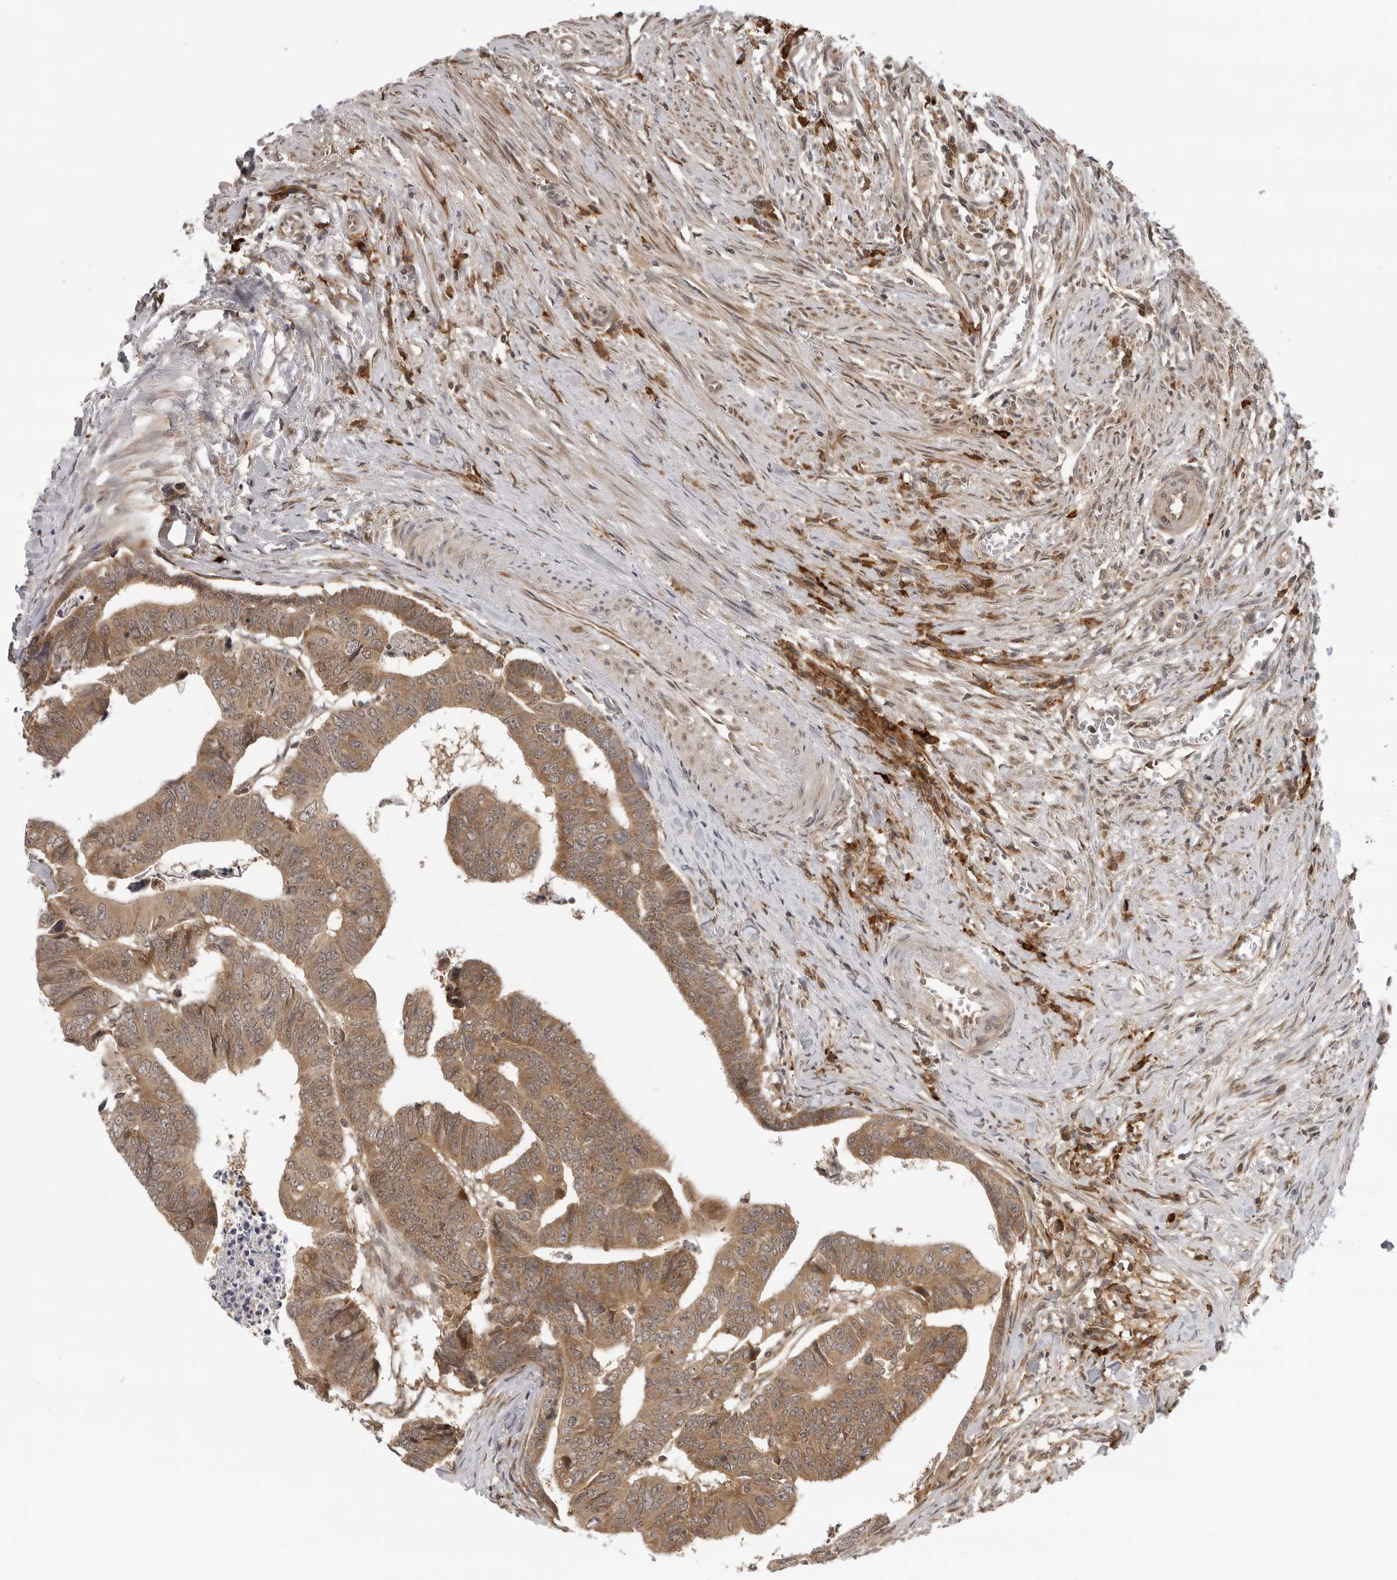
{"staining": {"intensity": "moderate", "quantity": ">75%", "location": "cytoplasmic/membranous"}, "tissue": "colorectal cancer", "cell_type": "Tumor cells", "image_type": "cancer", "snomed": [{"axis": "morphology", "description": "Adenocarcinoma, NOS"}, {"axis": "topography", "description": "Rectum"}], "caption": "An immunohistochemistry (IHC) micrograph of tumor tissue is shown. Protein staining in brown labels moderate cytoplasmic/membranous positivity in colorectal cancer (adenocarcinoma) within tumor cells.", "gene": "PRRC2A", "patient": {"sex": "female", "age": 65}}